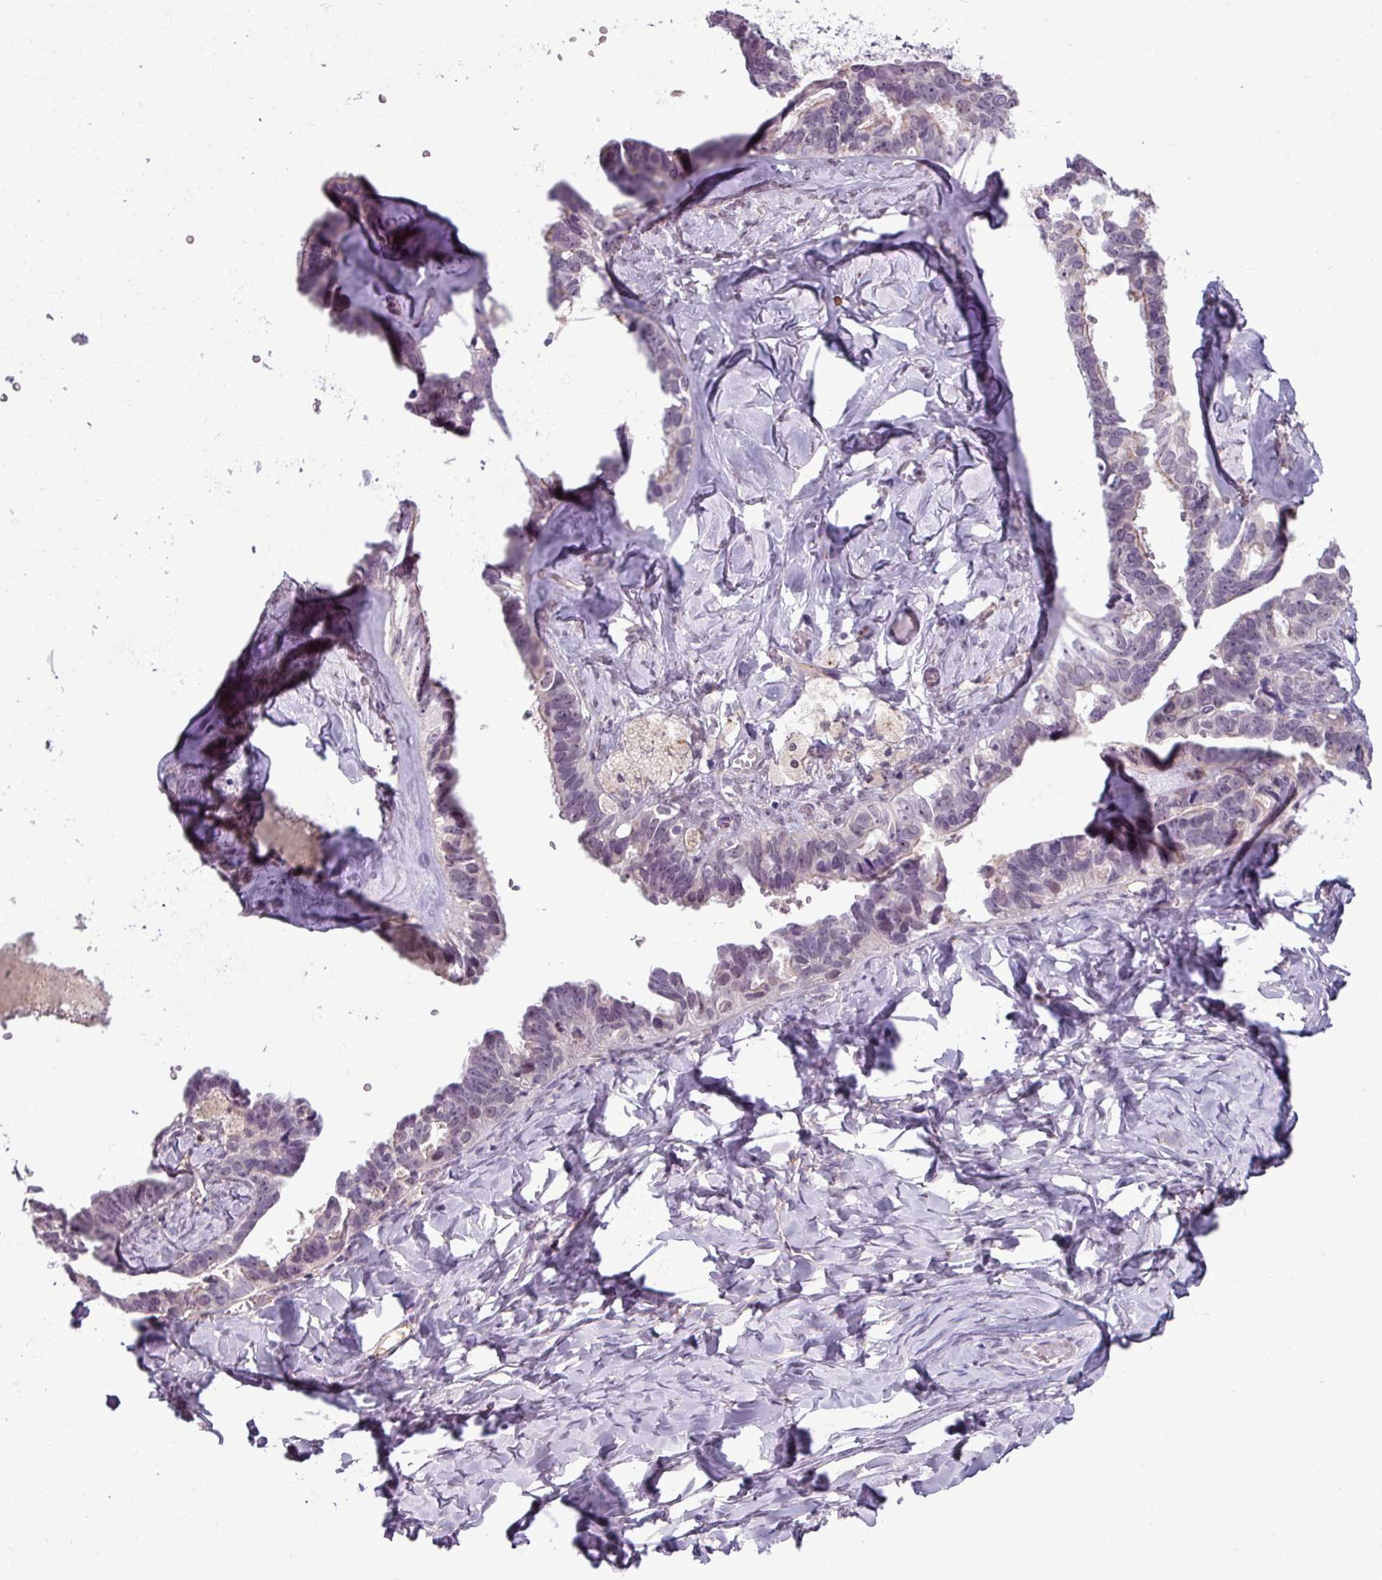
{"staining": {"intensity": "weak", "quantity": "<25%", "location": "nuclear"}, "tissue": "ovarian cancer", "cell_type": "Tumor cells", "image_type": "cancer", "snomed": [{"axis": "morphology", "description": "Cystadenocarcinoma, serous, NOS"}, {"axis": "topography", "description": "Ovary"}], "caption": "The immunohistochemistry (IHC) micrograph has no significant expression in tumor cells of ovarian cancer tissue.", "gene": "UVSSA", "patient": {"sex": "female", "age": 69}}